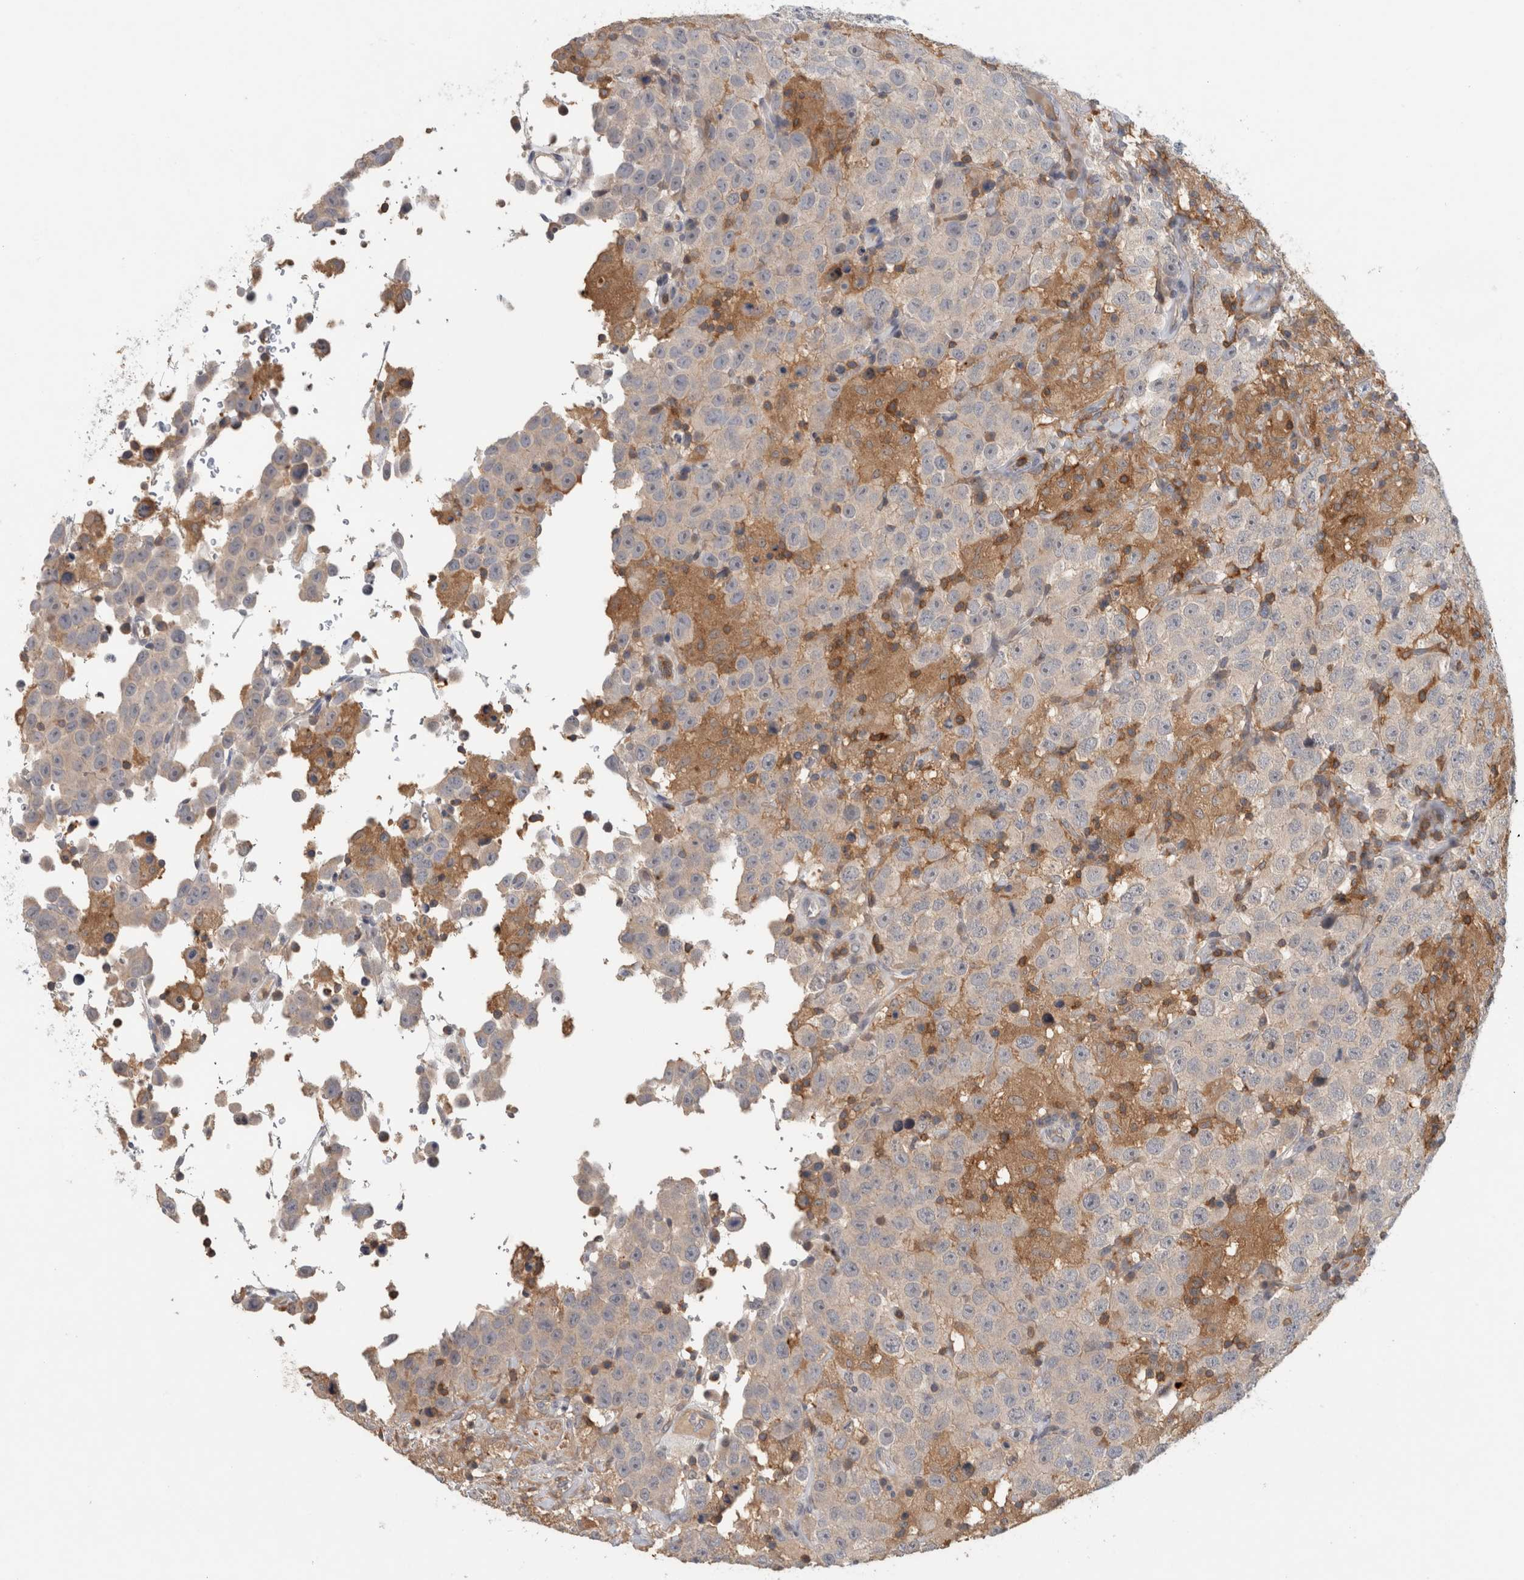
{"staining": {"intensity": "negative", "quantity": "none", "location": "none"}, "tissue": "testis cancer", "cell_type": "Tumor cells", "image_type": "cancer", "snomed": [{"axis": "morphology", "description": "Seminoma, NOS"}, {"axis": "topography", "description": "Testis"}], "caption": "There is no significant positivity in tumor cells of testis cancer (seminoma).", "gene": "GFRA2", "patient": {"sex": "male", "age": 41}}